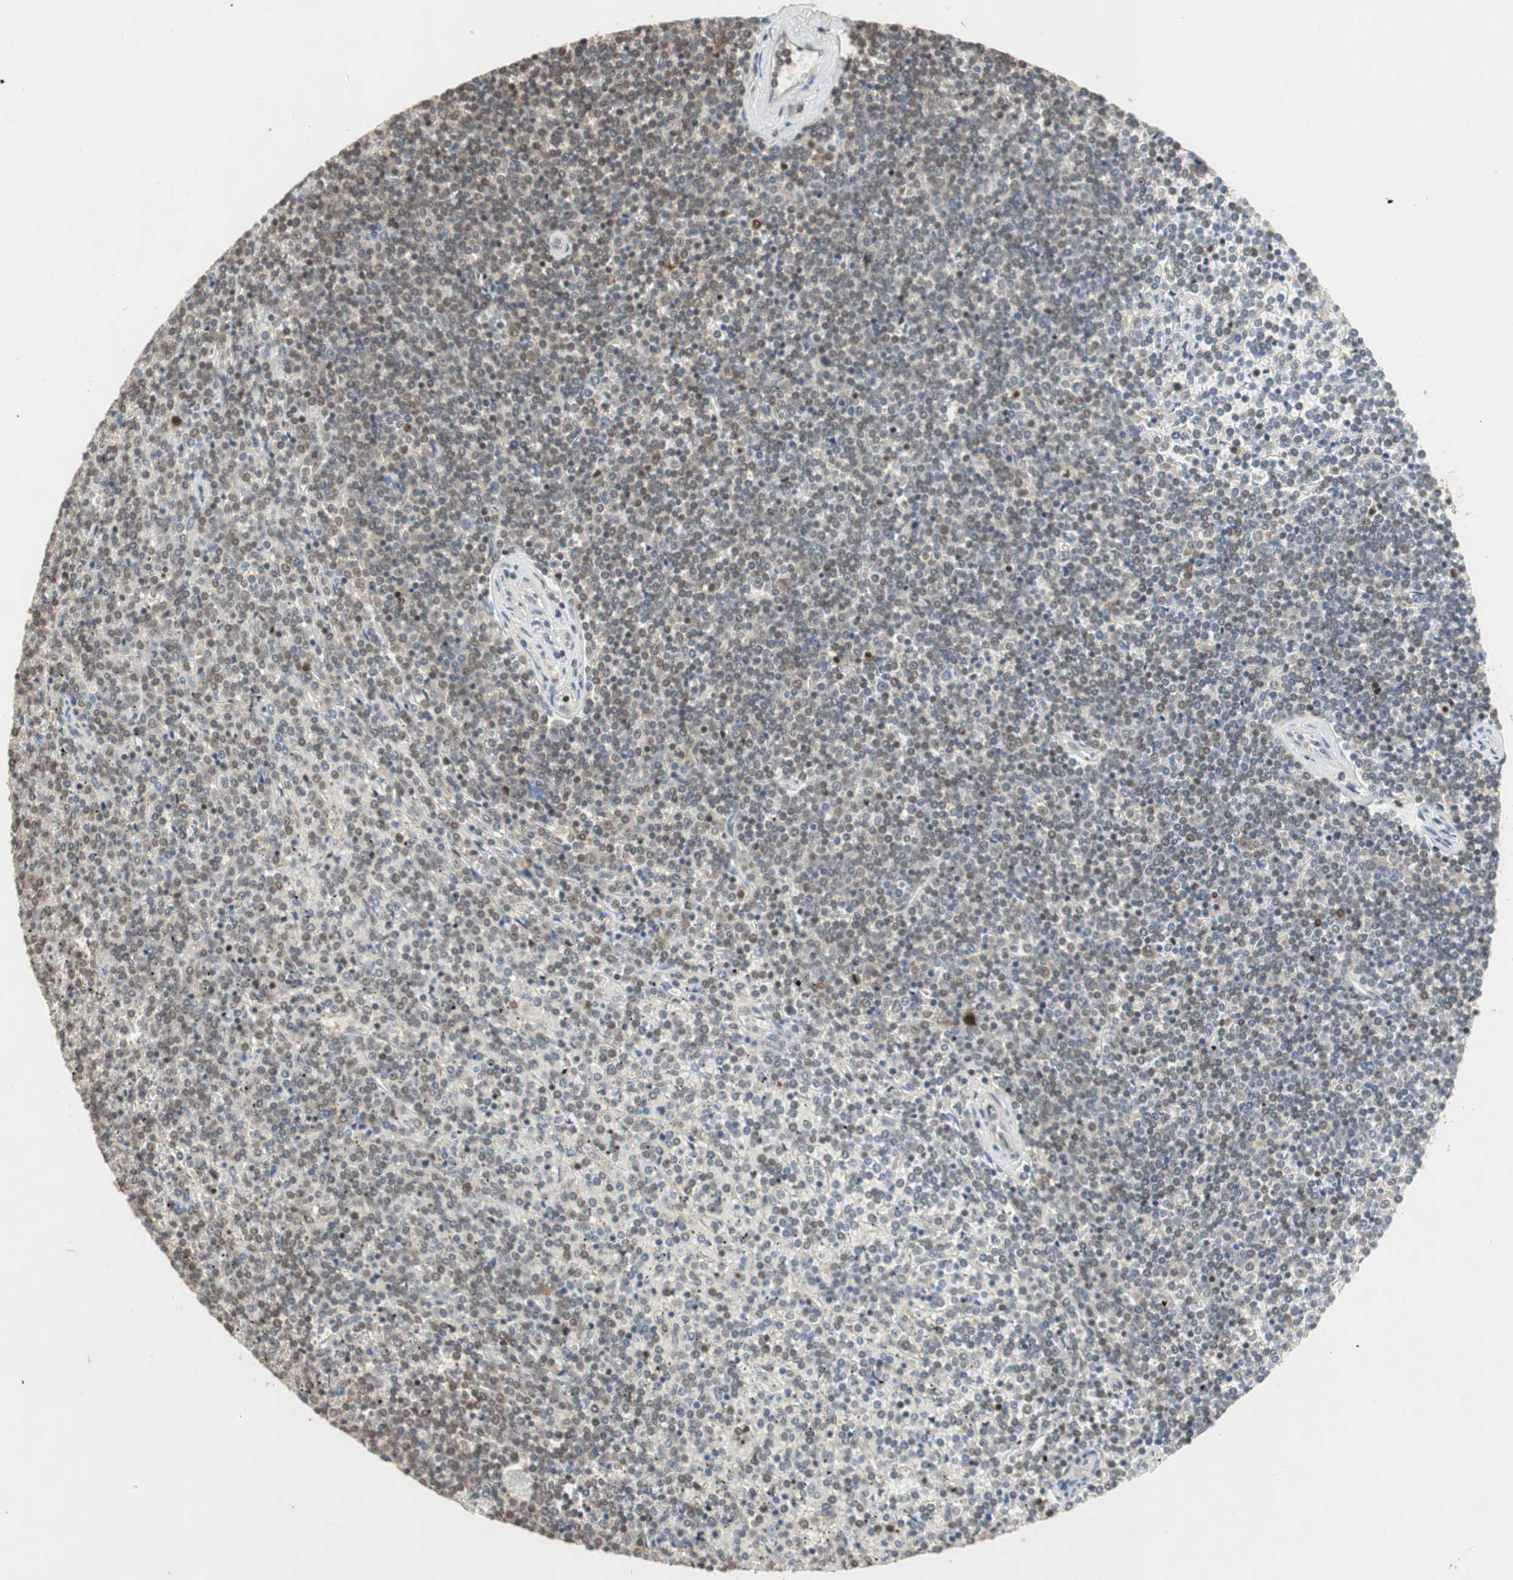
{"staining": {"intensity": "moderate", "quantity": "25%-75%", "location": "cytoplasmic/membranous,nuclear"}, "tissue": "lymphoma", "cell_type": "Tumor cells", "image_type": "cancer", "snomed": [{"axis": "morphology", "description": "Malignant lymphoma, non-Hodgkin's type, Low grade"}, {"axis": "topography", "description": "Spleen"}], "caption": "Protein expression analysis of human low-grade malignant lymphoma, non-Hodgkin's type reveals moderate cytoplasmic/membranous and nuclear positivity in approximately 25%-75% of tumor cells.", "gene": "GART", "patient": {"sex": "female", "age": 19}}